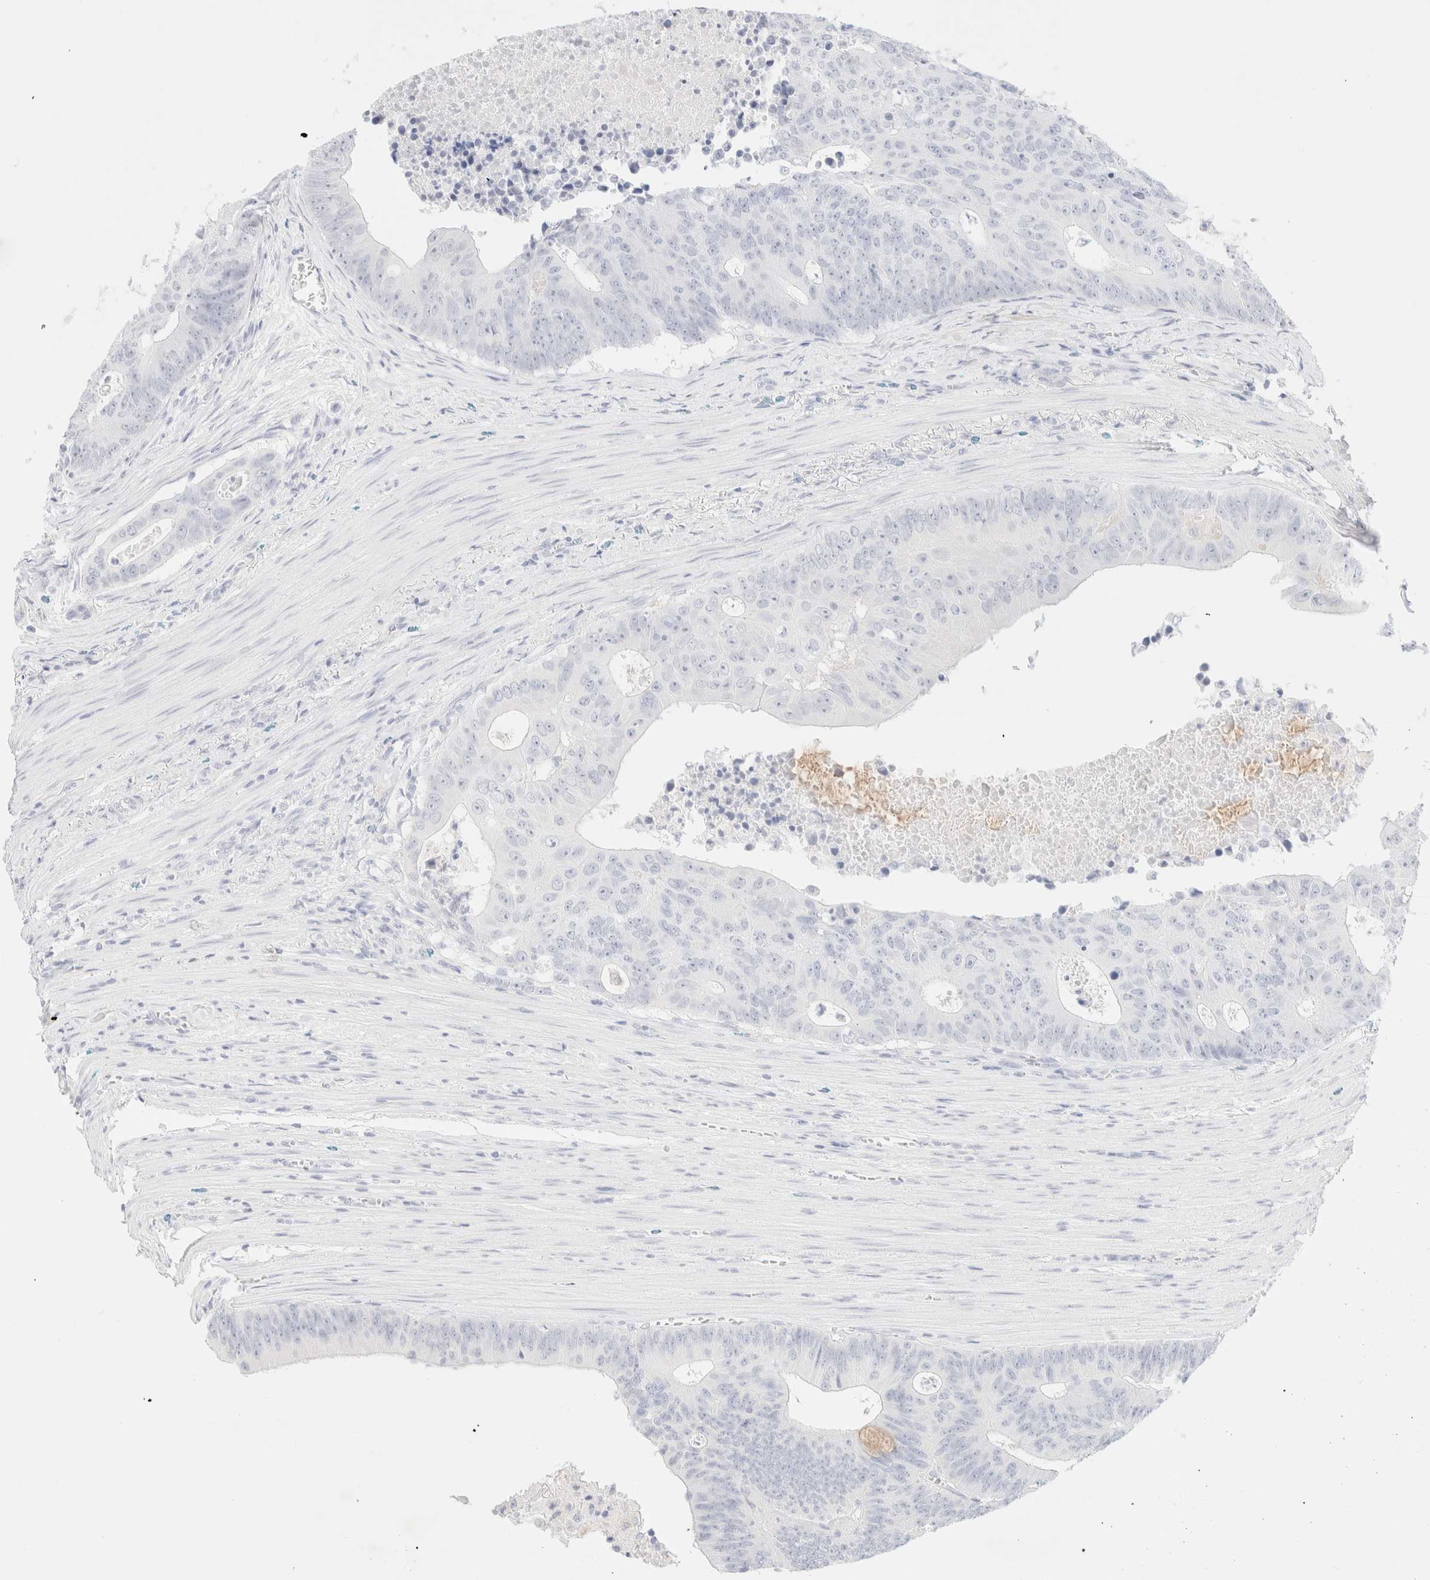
{"staining": {"intensity": "negative", "quantity": "none", "location": "none"}, "tissue": "colorectal cancer", "cell_type": "Tumor cells", "image_type": "cancer", "snomed": [{"axis": "morphology", "description": "Adenocarcinoma, NOS"}, {"axis": "topography", "description": "Colon"}], "caption": "Human colorectal cancer stained for a protein using IHC exhibits no staining in tumor cells.", "gene": "KRT15", "patient": {"sex": "male", "age": 87}}